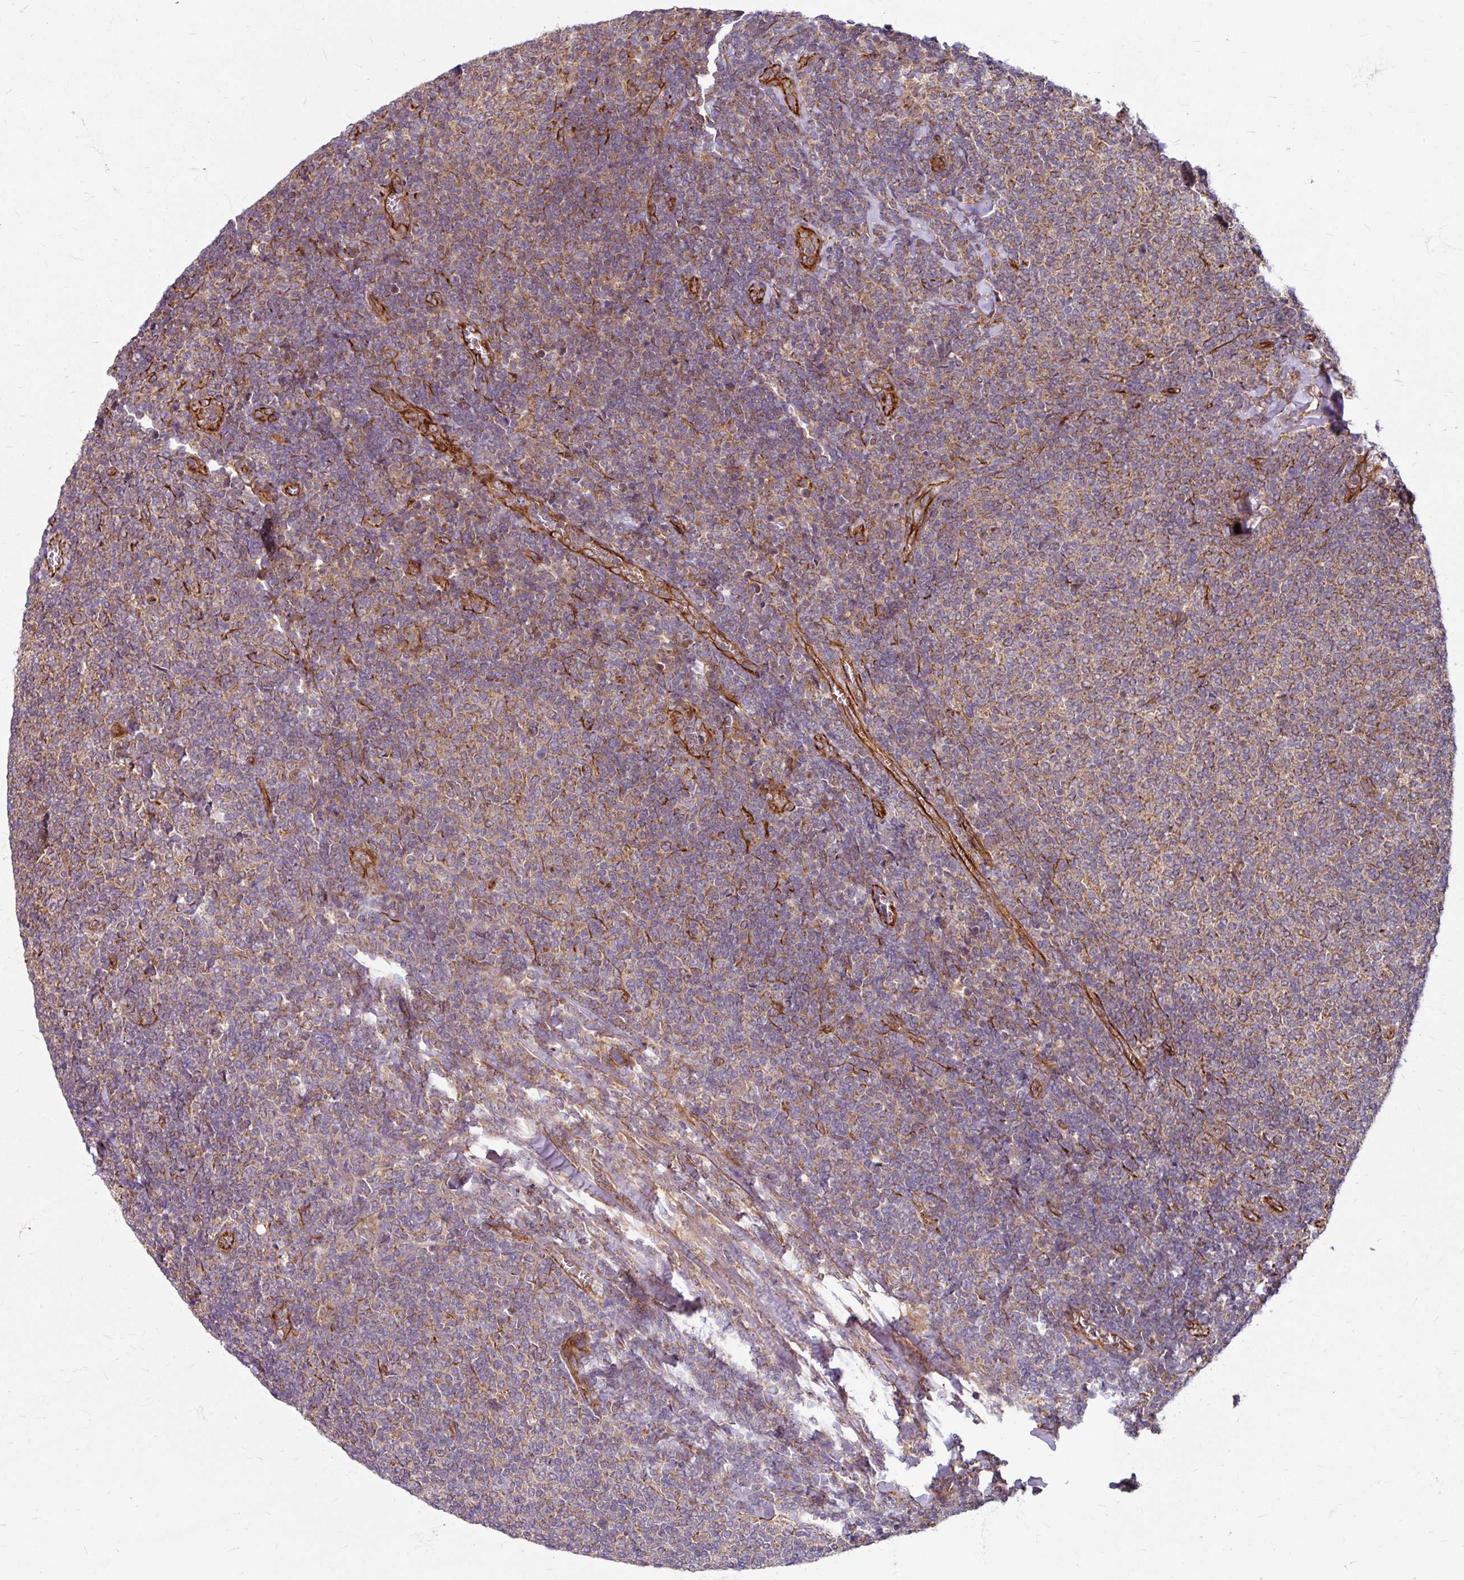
{"staining": {"intensity": "weak", "quantity": ">75%", "location": "cytoplasmic/membranous"}, "tissue": "lymphoma", "cell_type": "Tumor cells", "image_type": "cancer", "snomed": [{"axis": "morphology", "description": "Malignant lymphoma, non-Hodgkin's type, Low grade"}, {"axis": "topography", "description": "Lymph node"}], "caption": "A low amount of weak cytoplasmic/membranous expression is present in approximately >75% of tumor cells in lymphoma tissue. (brown staining indicates protein expression, while blue staining denotes nuclei).", "gene": "DAAM2", "patient": {"sex": "male", "age": 52}}